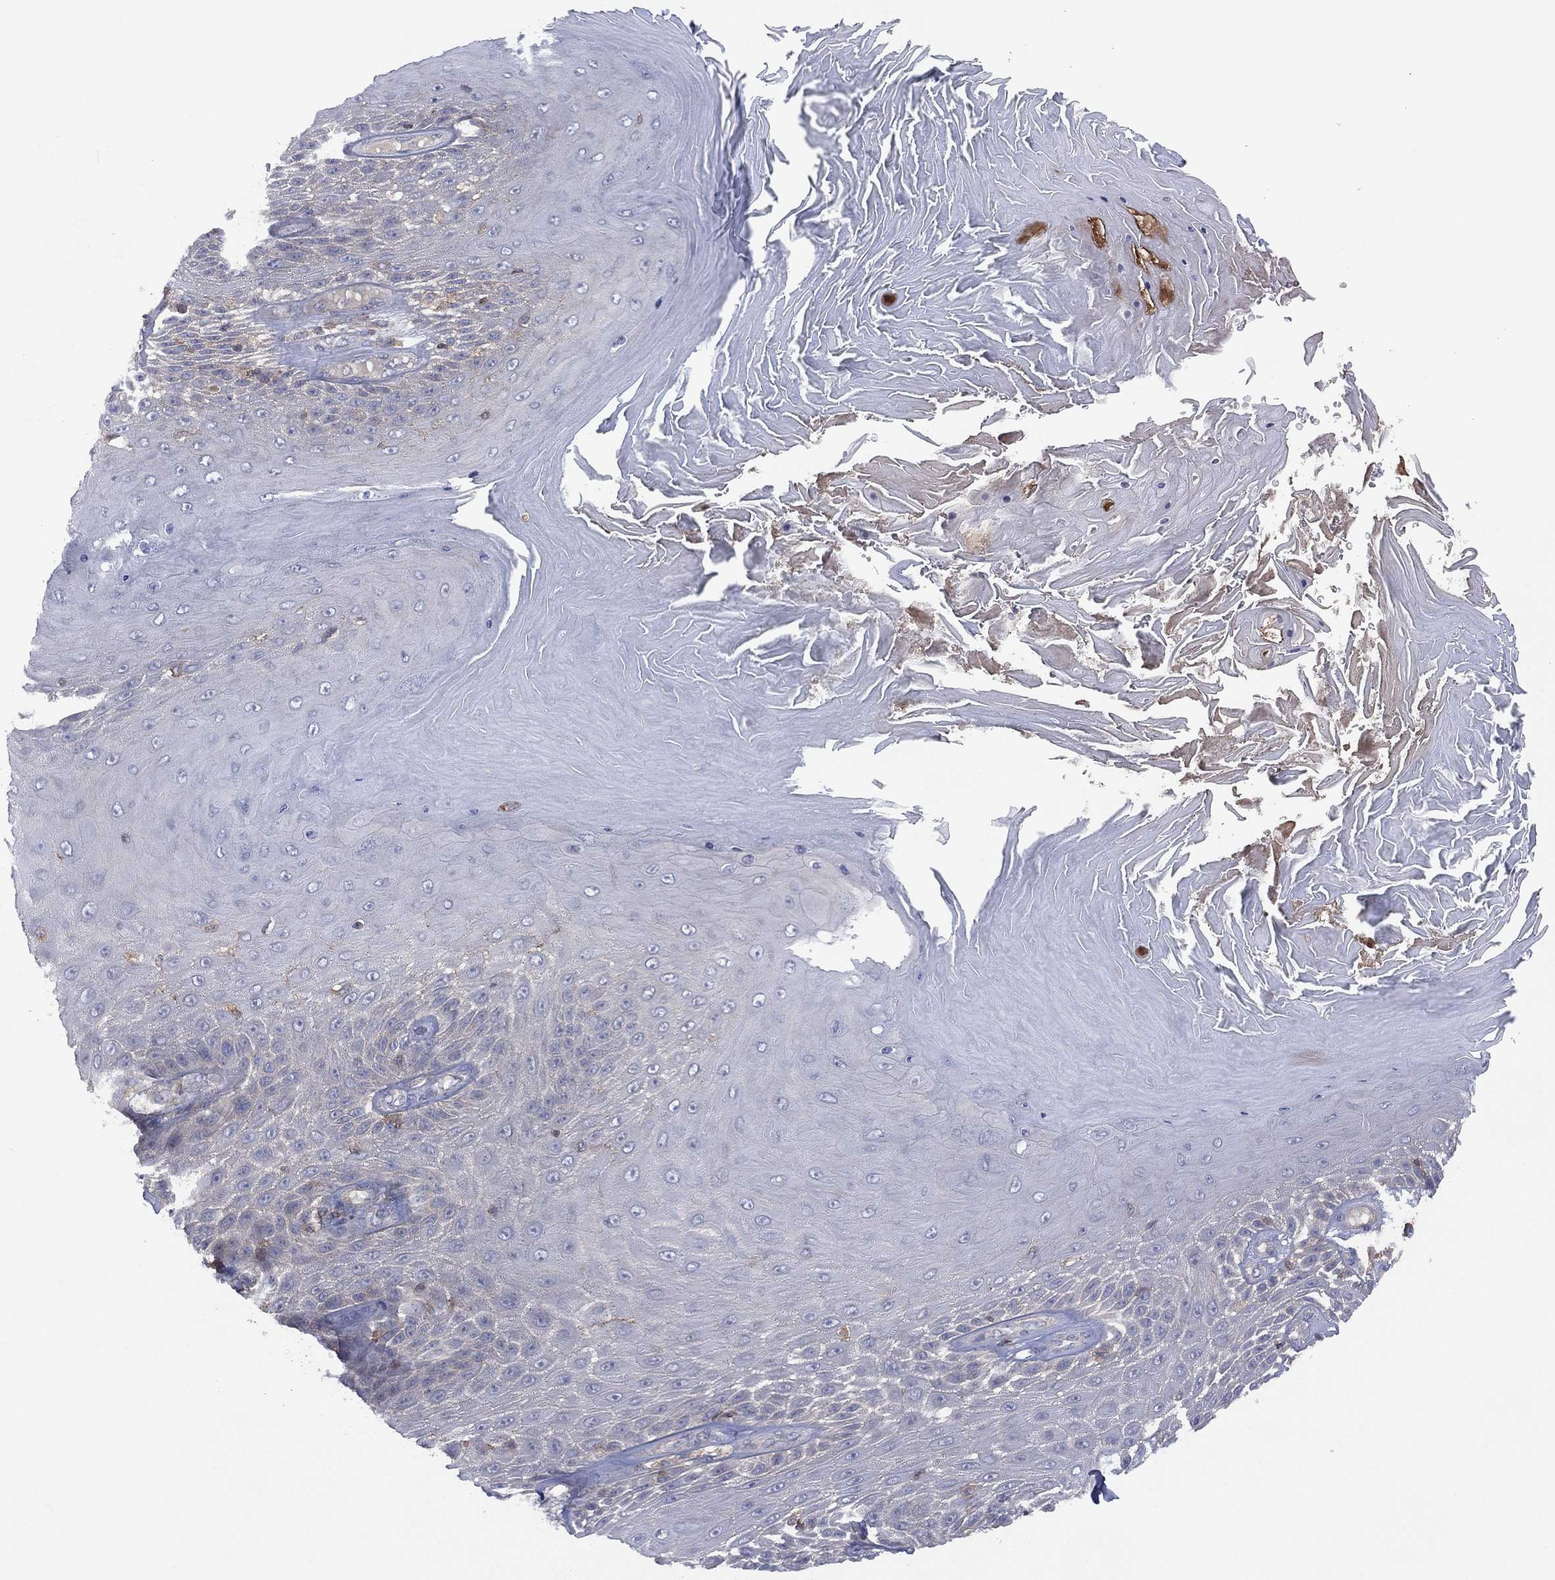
{"staining": {"intensity": "negative", "quantity": "none", "location": "none"}, "tissue": "skin cancer", "cell_type": "Tumor cells", "image_type": "cancer", "snomed": [{"axis": "morphology", "description": "Squamous cell carcinoma, NOS"}, {"axis": "topography", "description": "Skin"}], "caption": "Protein analysis of squamous cell carcinoma (skin) reveals no significant staining in tumor cells. (Stains: DAB (3,3'-diaminobenzidine) IHC with hematoxylin counter stain, Microscopy: brightfield microscopy at high magnification).", "gene": "DOCK8", "patient": {"sex": "male", "age": 62}}